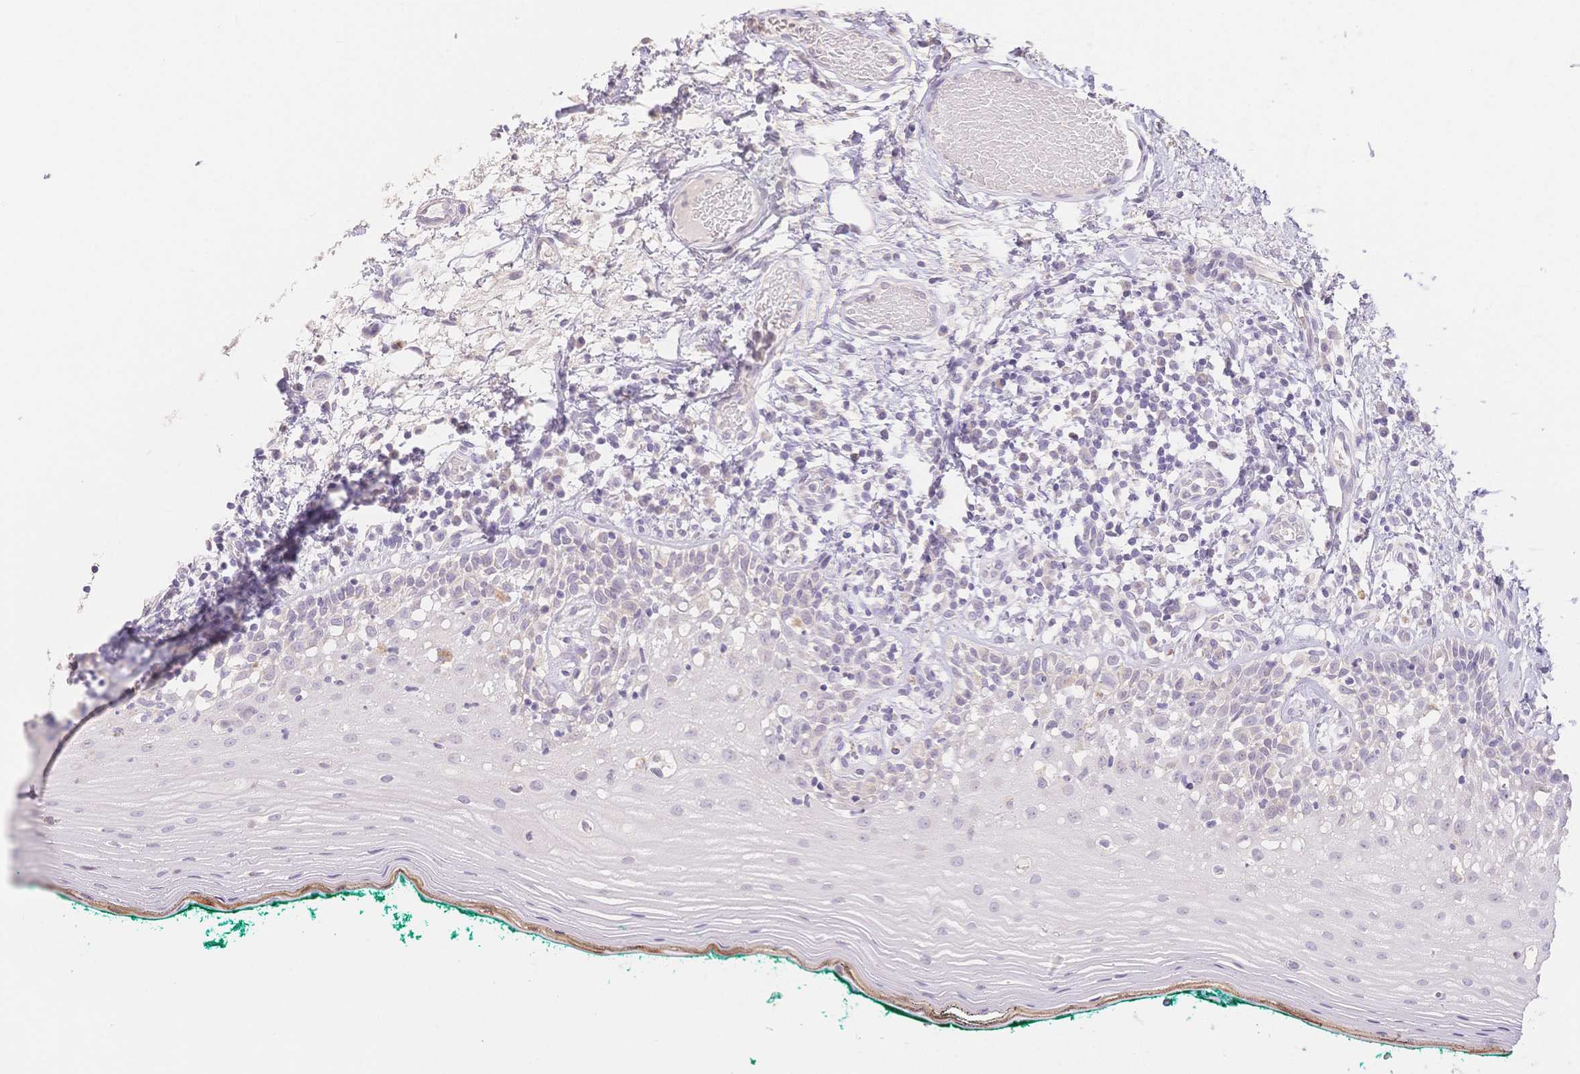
{"staining": {"intensity": "negative", "quantity": "none", "location": "none"}, "tissue": "oral mucosa", "cell_type": "Squamous epithelial cells", "image_type": "normal", "snomed": [{"axis": "morphology", "description": "Normal tissue, NOS"}, {"axis": "topography", "description": "Oral tissue"}], "caption": "Immunohistochemical staining of normal human oral mucosa reveals no significant staining in squamous epithelial cells.", "gene": "SUV39H2", "patient": {"sex": "female", "age": 83}}